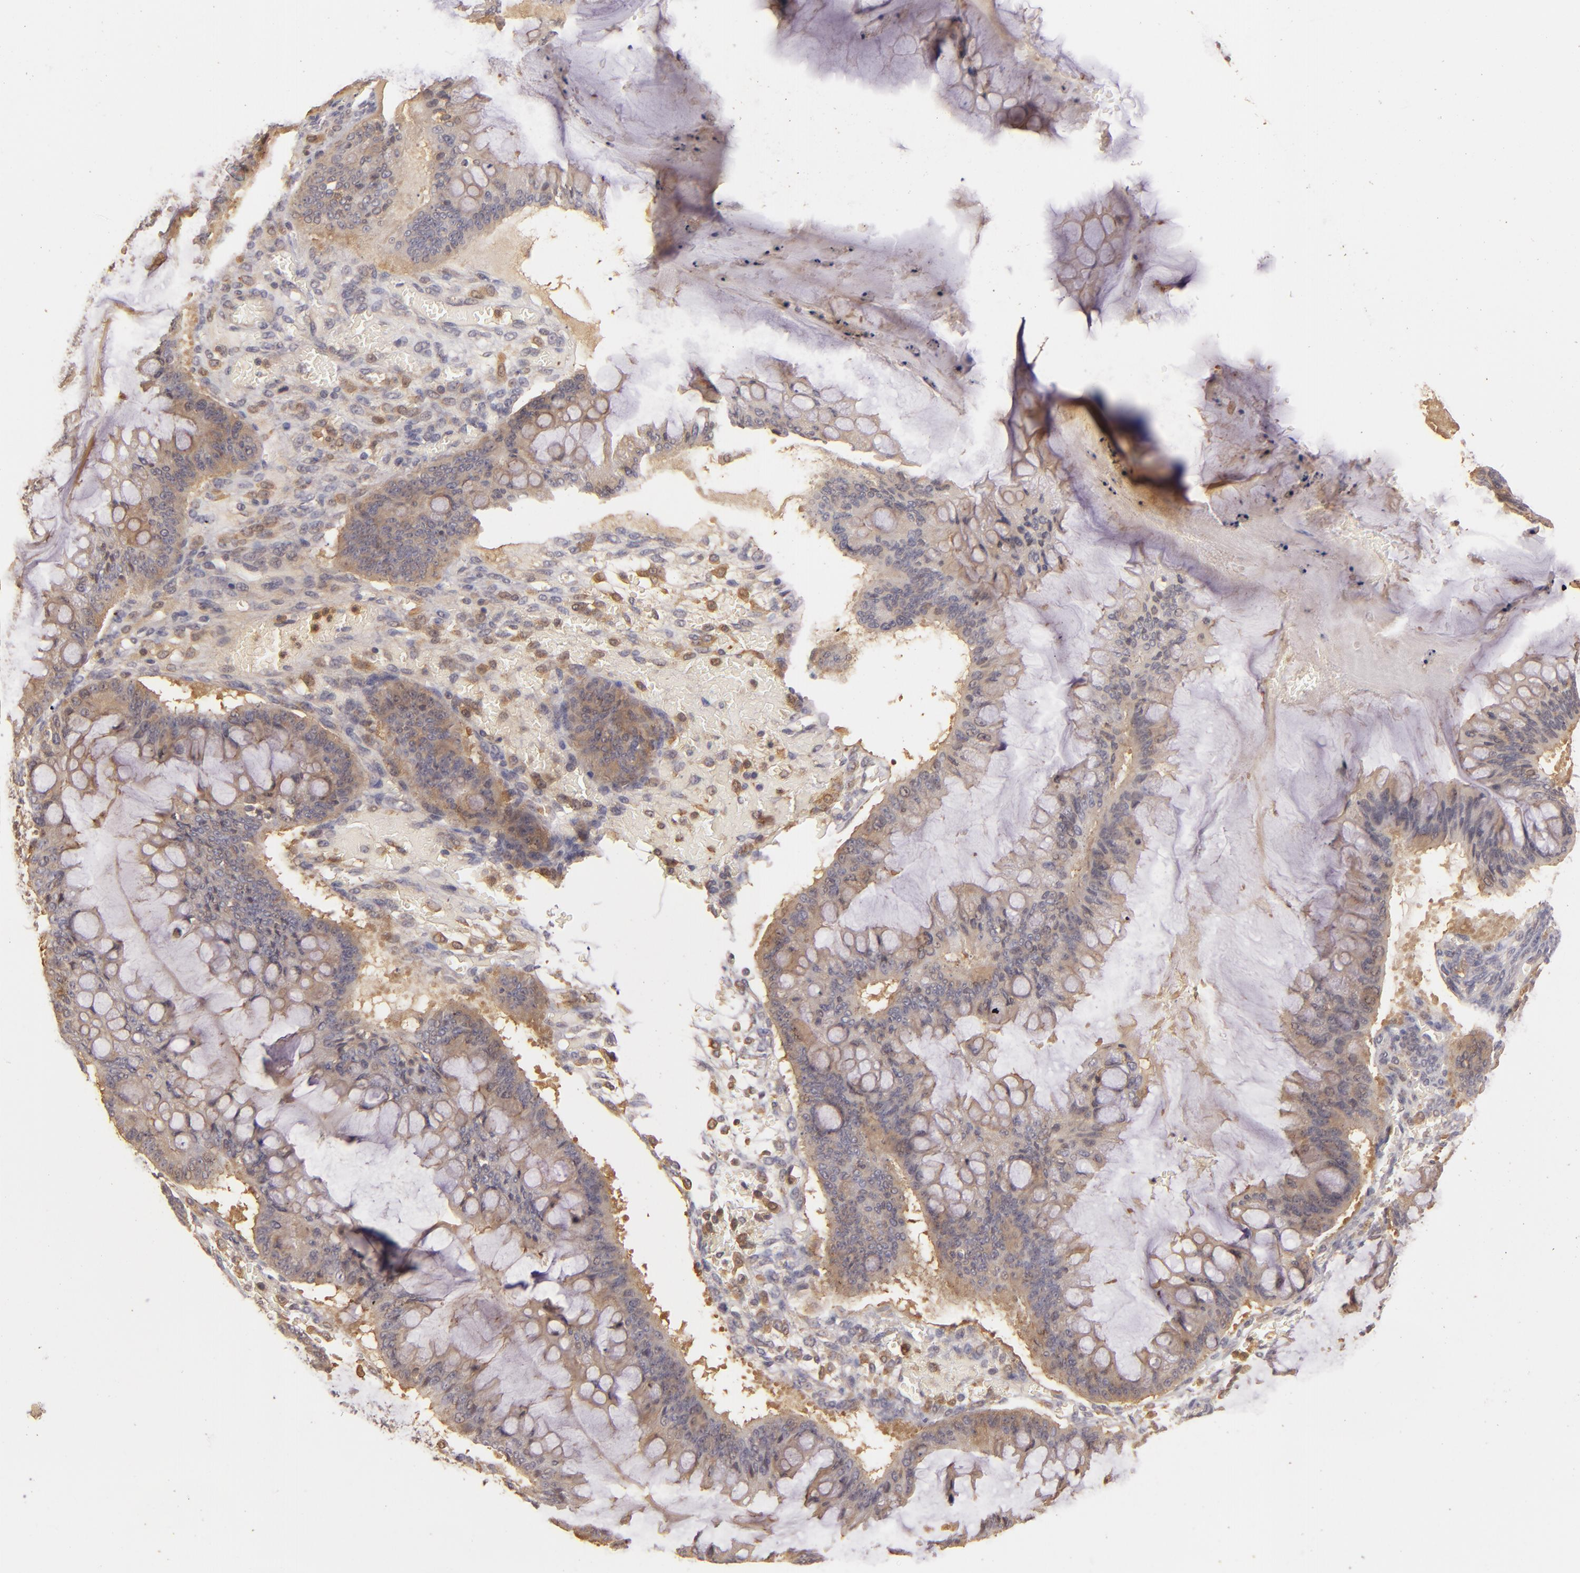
{"staining": {"intensity": "moderate", "quantity": ">75%", "location": "cytoplasmic/membranous"}, "tissue": "ovarian cancer", "cell_type": "Tumor cells", "image_type": "cancer", "snomed": [{"axis": "morphology", "description": "Cystadenocarcinoma, mucinous, NOS"}, {"axis": "topography", "description": "Ovary"}], "caption": "The immunohistochemical stain labels moderate cytoplasmic/membranous positivity in tumor cells of ovarian mucinous cystadenocarcinoma tissue.", "gene": "PRKCD", "patient": {"sex": "female", "age": 73}}